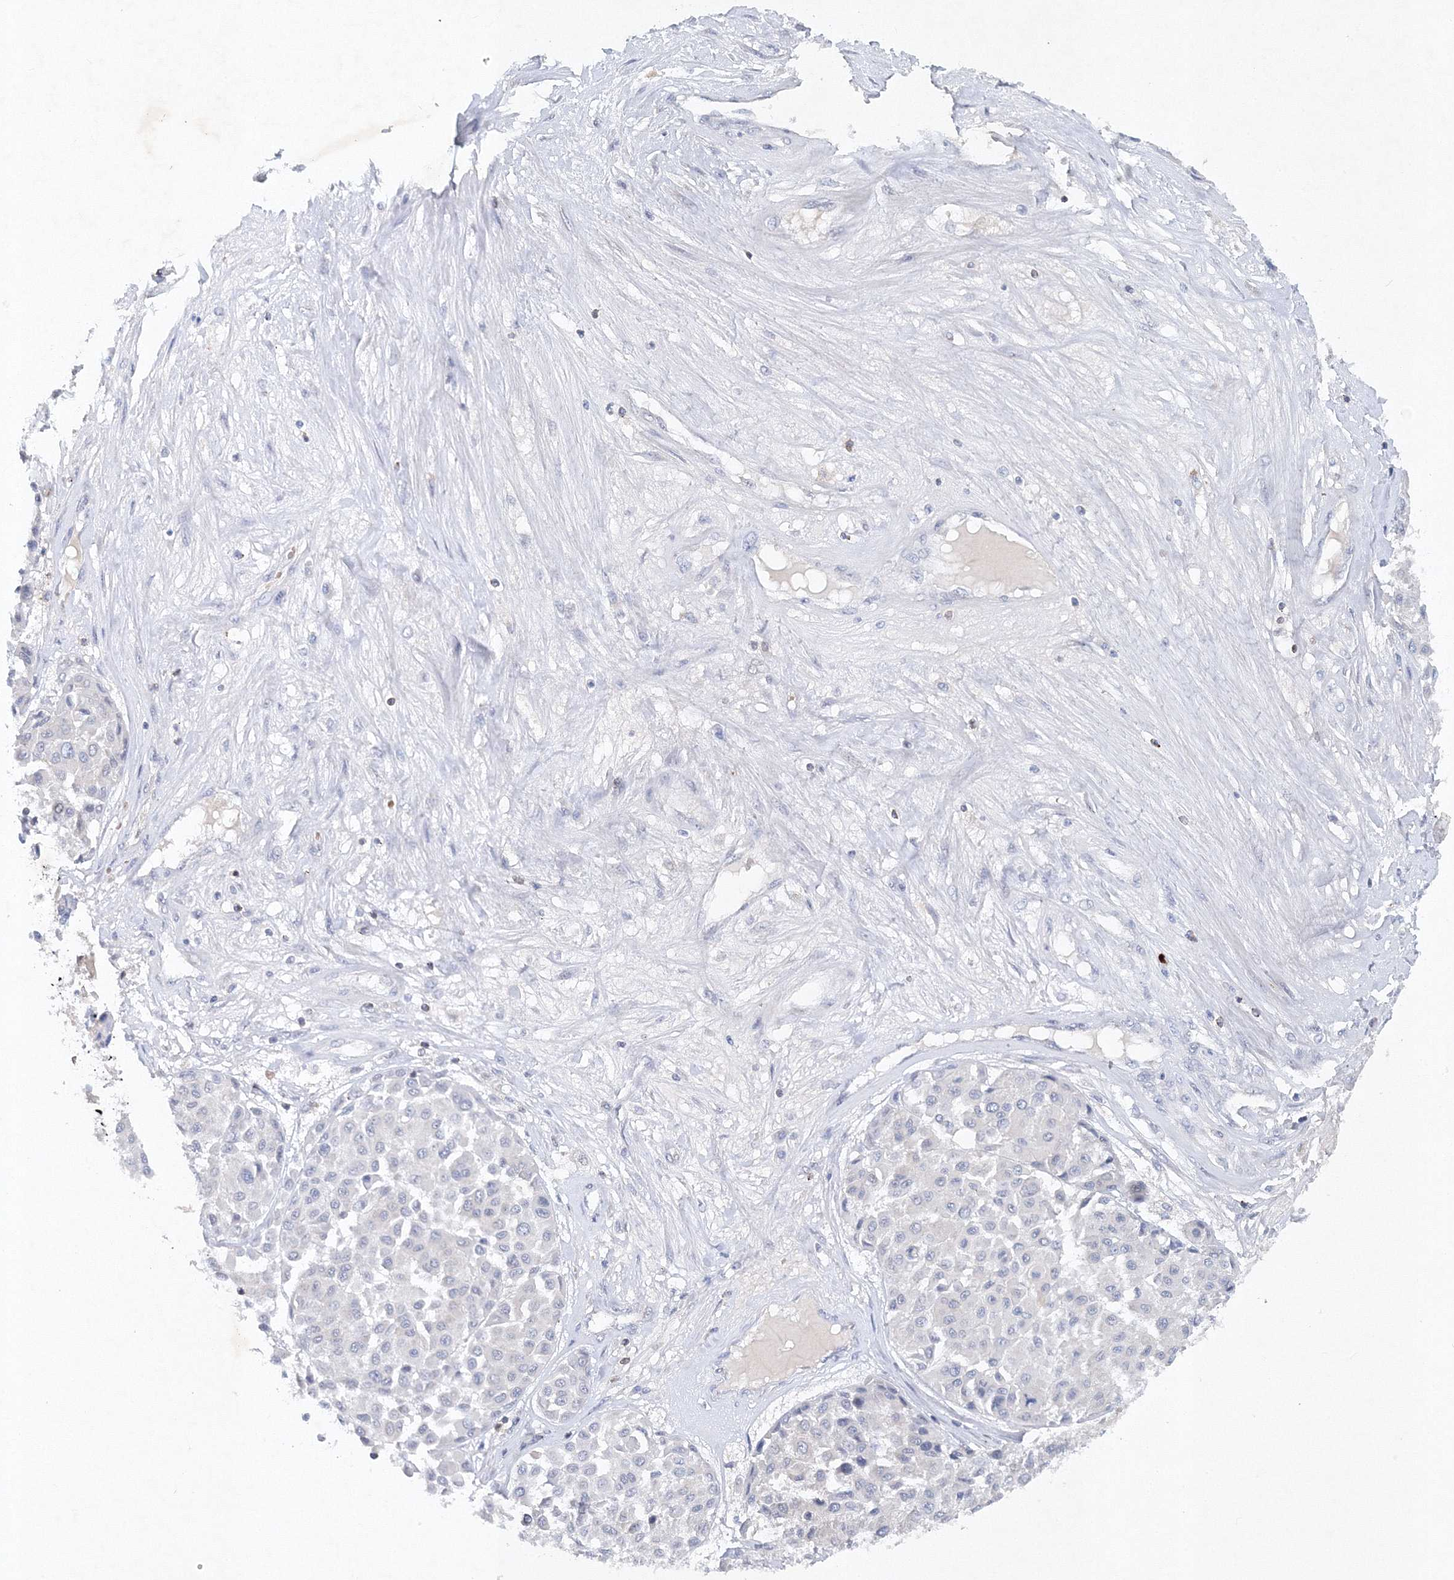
{"staining": {"intensity": "negative", "quantity": "none", "location": "none"}, "tissue": "melanoma", "cell_type": "Tumor cells", "image_type": "cancer", "snomed": [{"axis": "morphology", "description": "Malignant melanoma, Metastatic site"}, {"axis": "topography", "description": "Soft tissue"}], "caption": "Malignant melanoma (metastatic site) was stained to show a protein in brown. There is no significant staining in tumor cells.", "gene": "SH3BP5", "patient": {"sex": "male", "age": 41}}